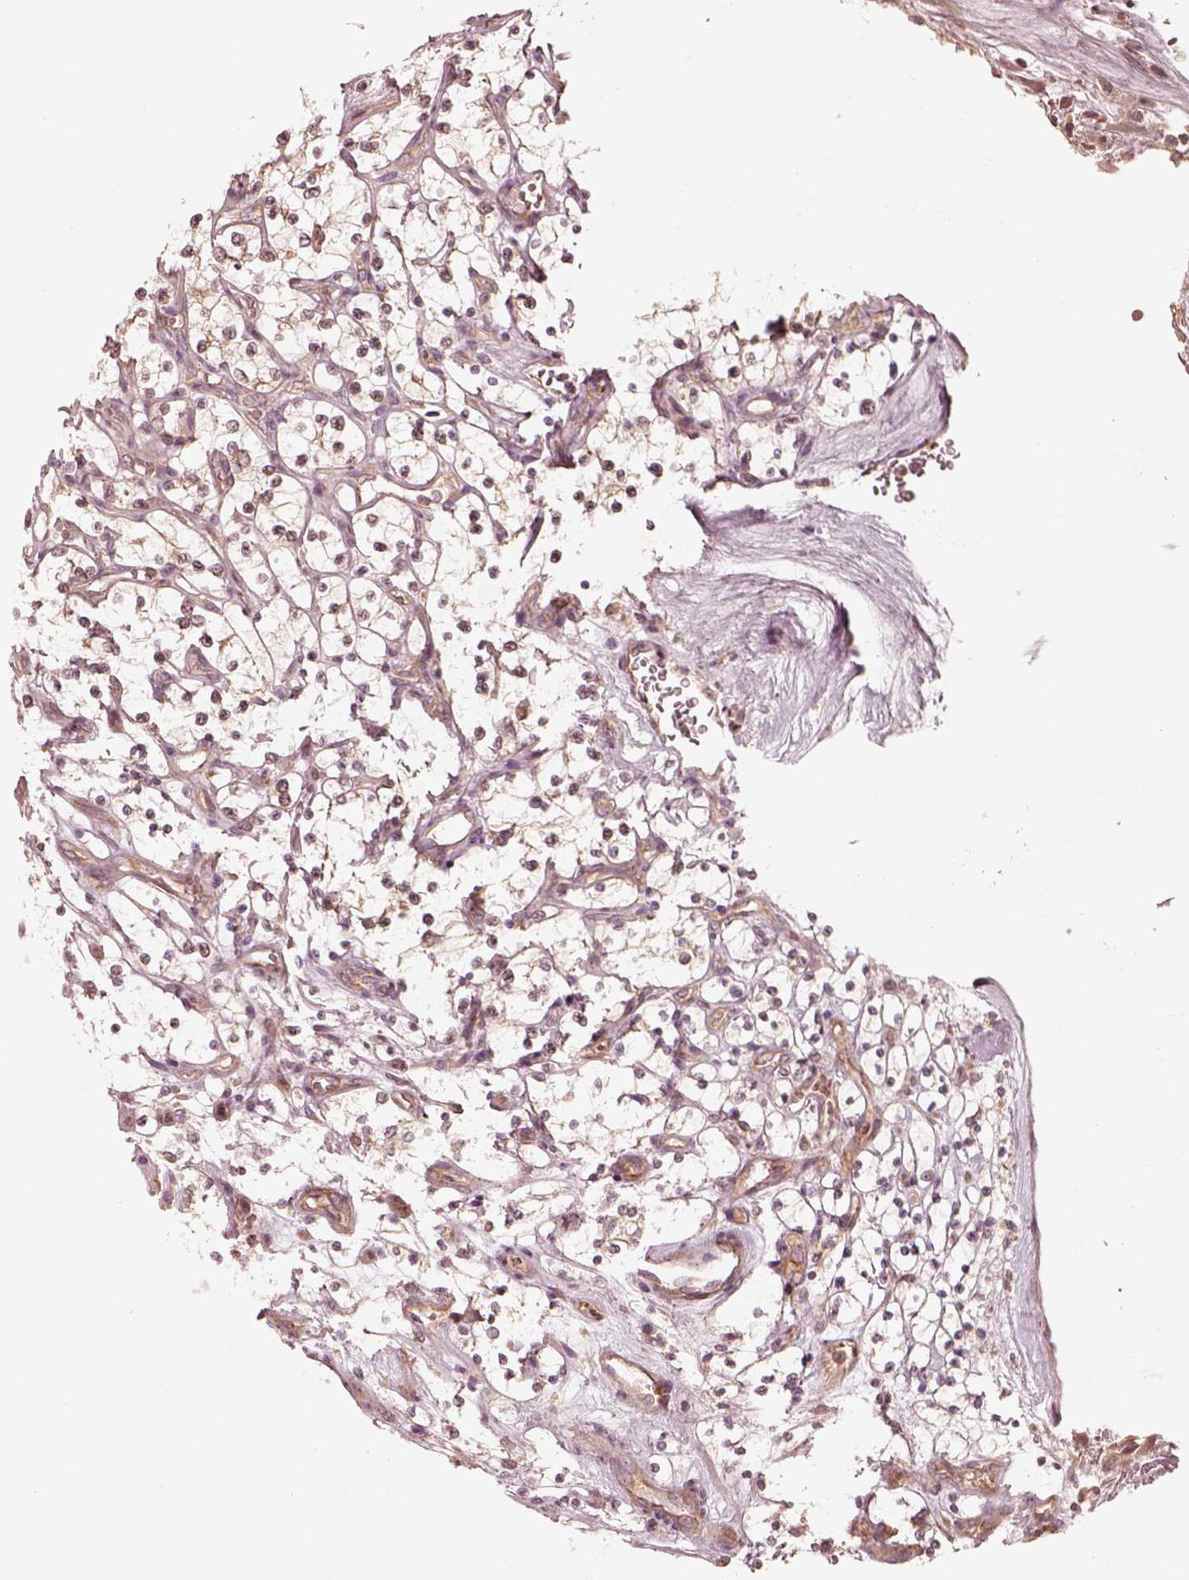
{"staining": {"intensity": "moderate", "quantity": ">75%", "location": "cytoplasmic/membranous"}, "tissue": "renal cancer", "cell_type": "Tumor cells", "image_type": "cancer", "snomed": [{"axis": "morphology", "description": "Adenocarcinoma, NOS"}, {"axis": "topography", "description": "Kidney"}], "caption": "Tumor cells demonstrate medium levels of moderate cytoplasmic/membranous positivity in about >75% of cells in renal cancer (adenocarcinoma). (Brightfield microscopy of DAB IHC at high magnification).", "gene": "CNOT2", "patient": {"sex": "female", "age": 69}}